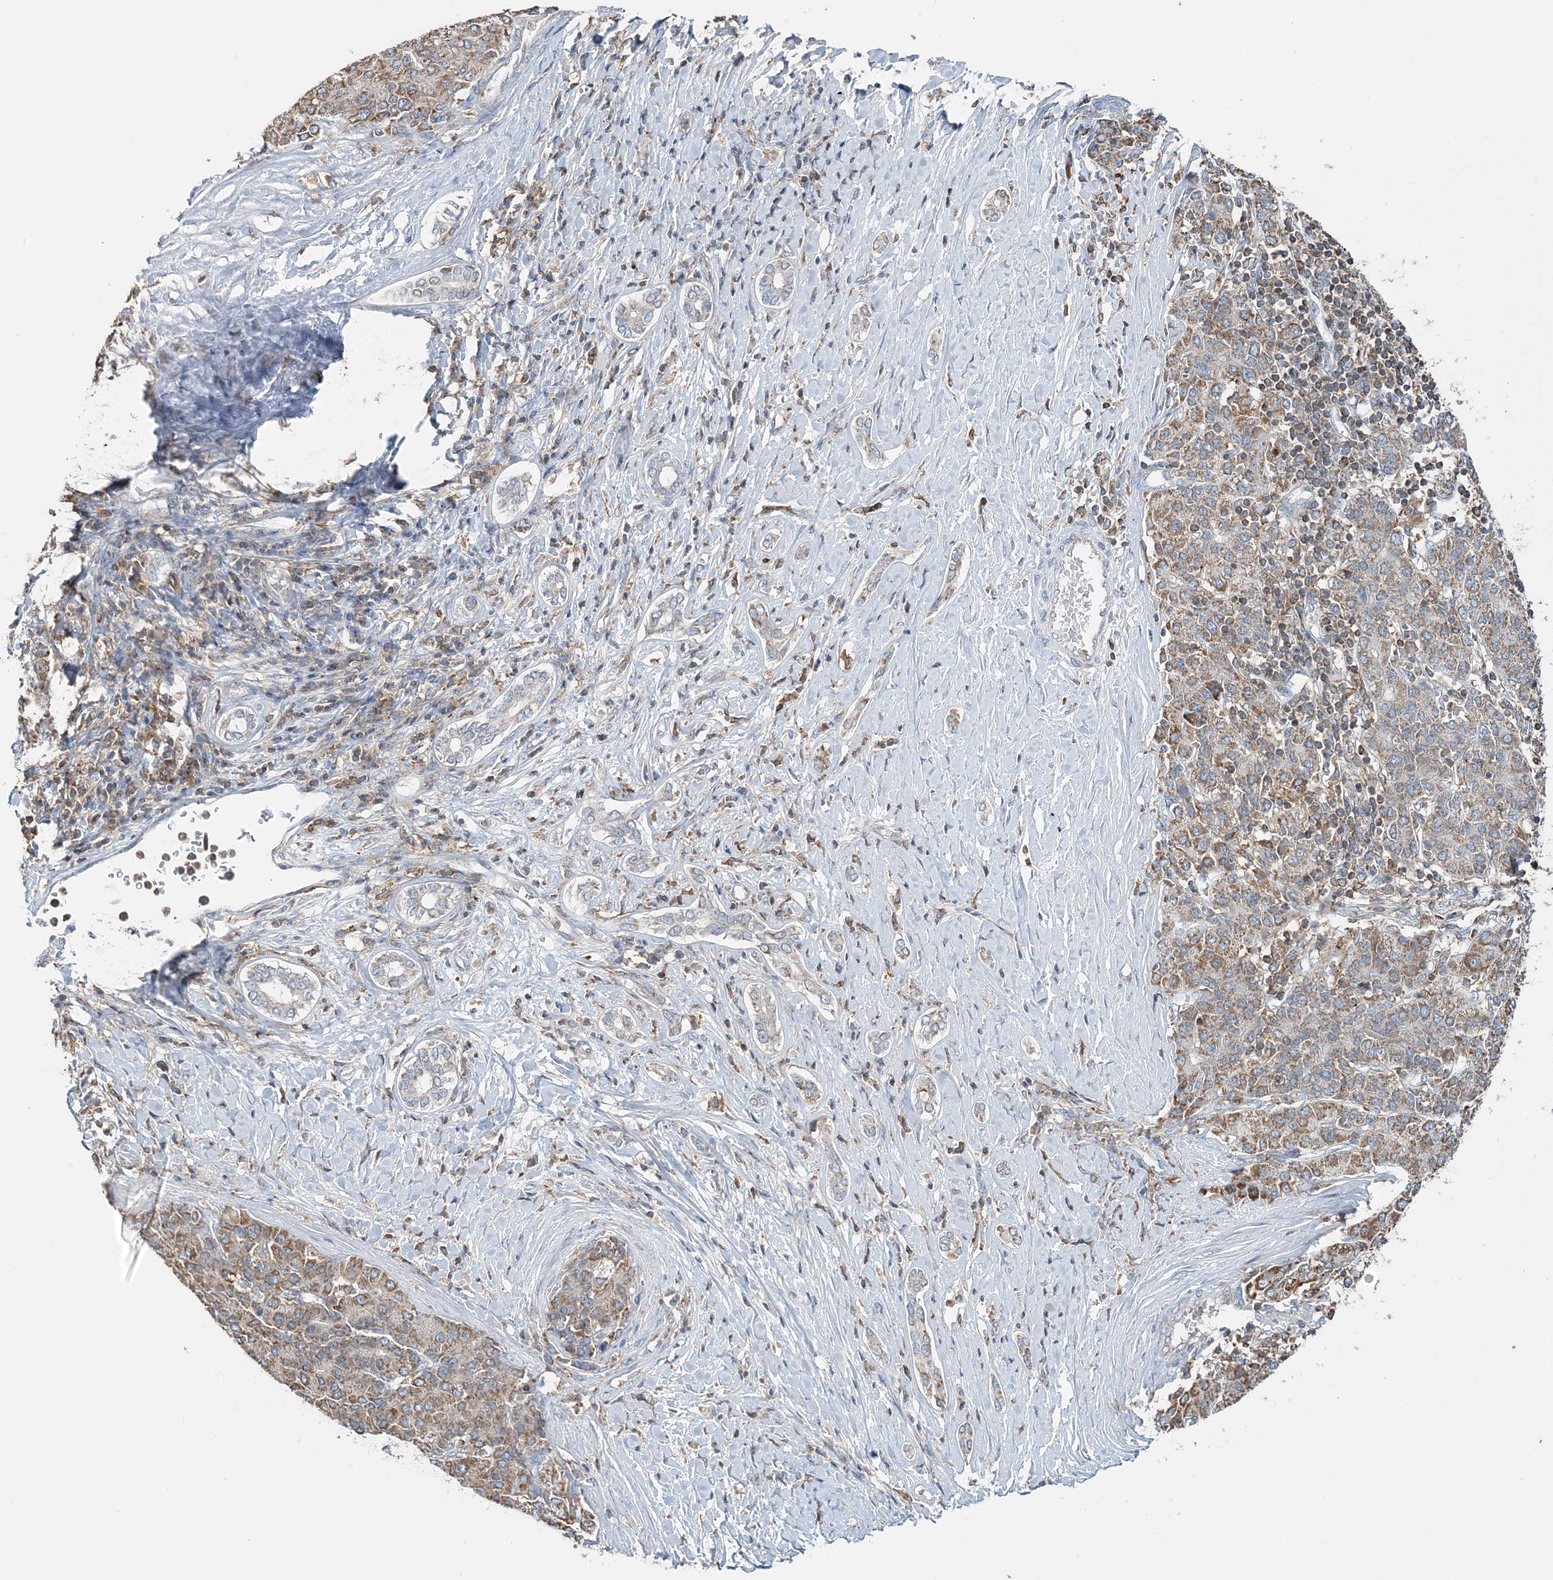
{"staining": {"intensity": "moderate", "quantity": ">75%", "location": "cytoplasmic/membranous"}, "tissue": "liver cancer", "cell_type": "Tumor cells", "image_type": "cancer", "snomed": [{"axis": "morphology", "description": "Carcinoma, Hepatocellular, NOS"}, {"axis": "topography", "description": "Liver"}], "caption": "Liver cancer was stained to show a protein in brown. There is medium levels of moderate cytoplasmic/membranous positivity in about >75% of tumor cells. (DAB IHC, brown staining for protein, blue staining for nuclei).", "gene": "TMLHE", "patient": {"sex": "male", "age": 65}}